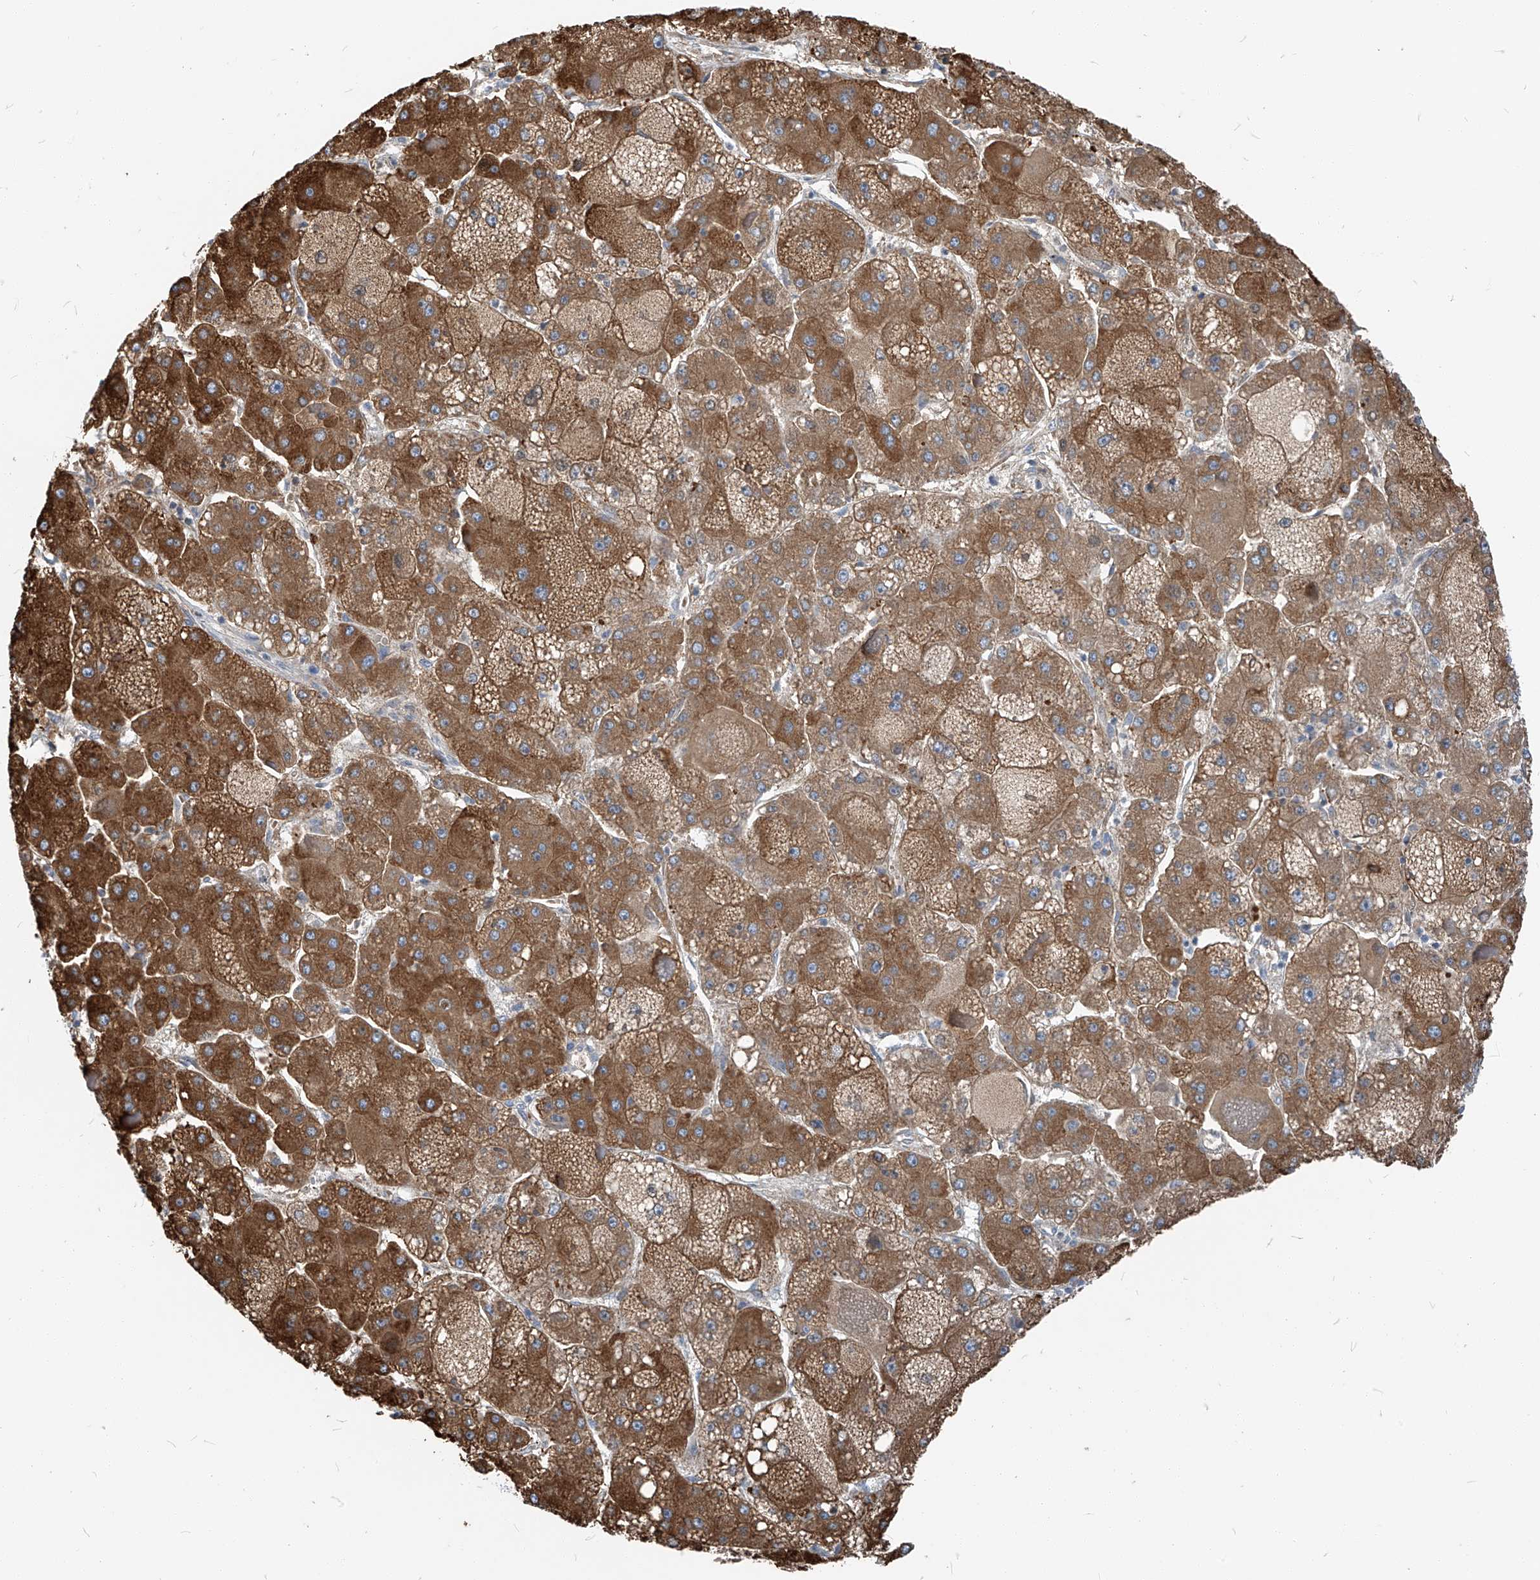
{"staining": {"intensity": "moderate", "quantity": ">75%", "location": "cytoplasmic/membranous"}, "tissue": "liver cancer", "cell_type": "Tumor cells", "image_type": "cancer", "snomed": [{"axis": "morphology", "description": "Carcinoma, Hepatocellular, NOS"}, {"axis": "topography", "description": "Liver"}], "caption": "Protein expression analysis of human hepatocellular carcinoma (liver) reveals moderate cytoplasmic/membranous expression in approximately >75% of tumor cells.", "gene": "CHMP2B", "patient": {"sex": "female", "age": 73}}